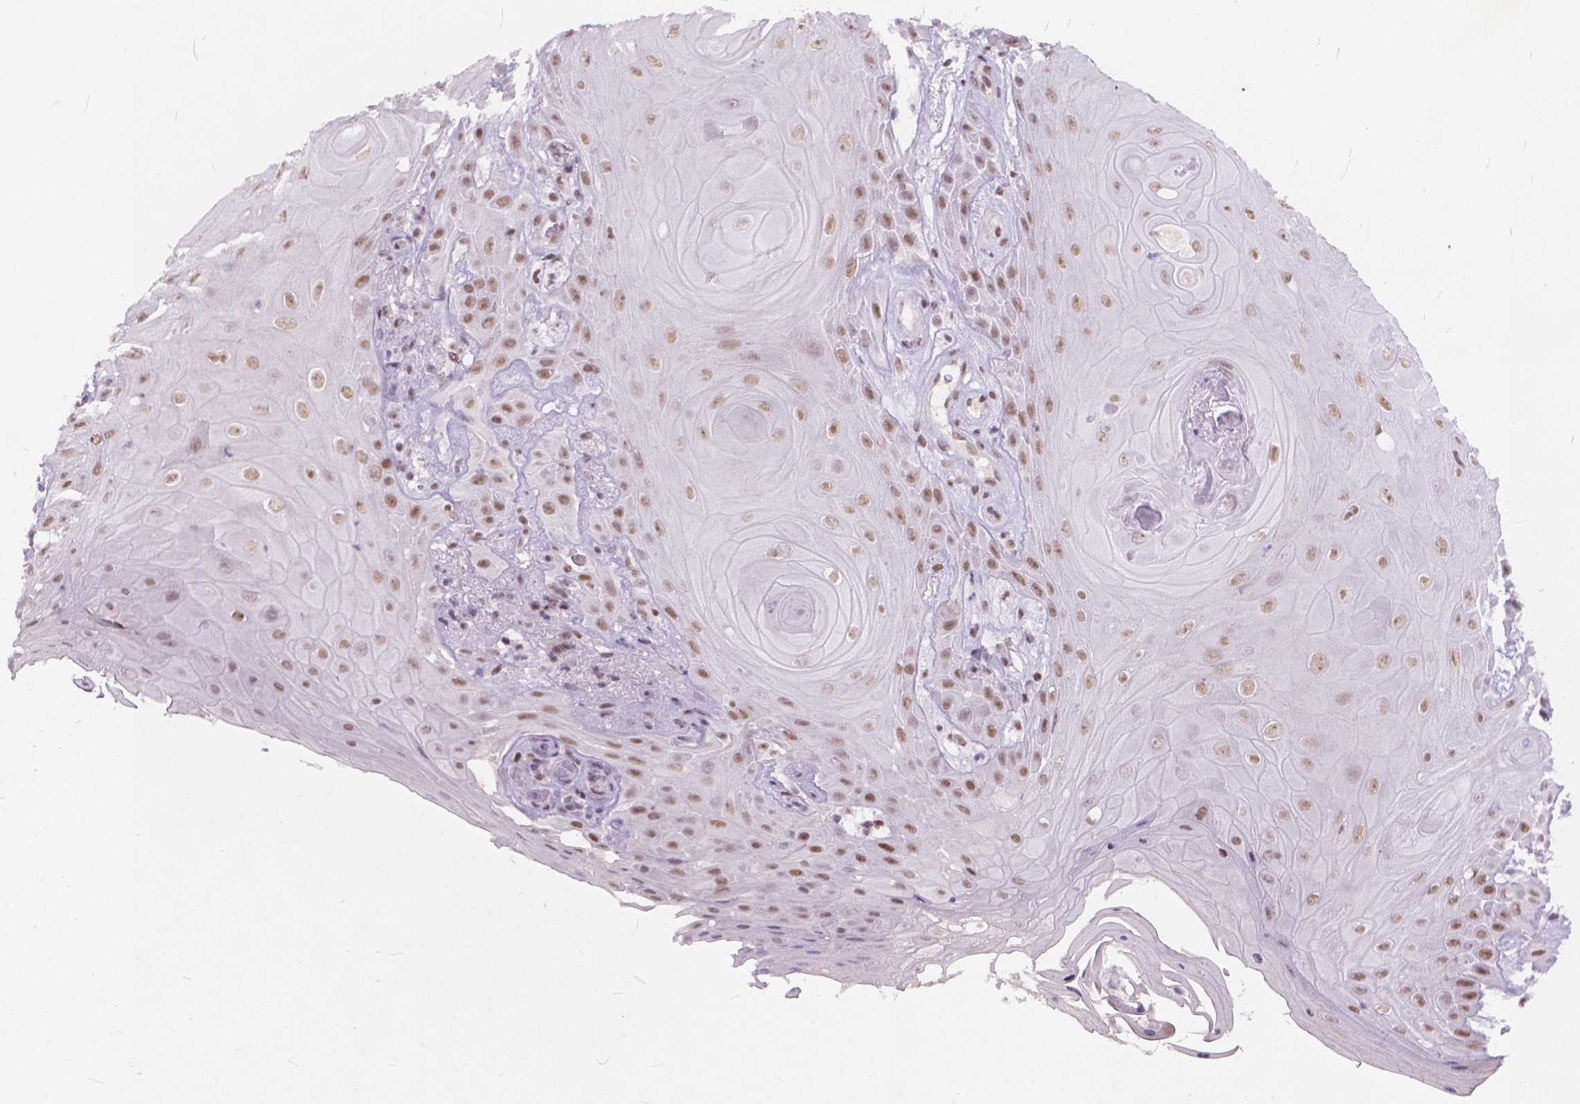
{"staining": {"intensity": "moderate", "quantity": ">75%", "location": "nuclear"}, "tissue": "skin cancer", "cell_type": "Tumor cells", "image_type": "cancer", "snomed": [{"axis": "morphology", "description": "Squamous cell carcinoma, NOS"}, {"axis": "topography", "description": "Skin"}], "caption": "Human squamous cell carcinoma (skin) stained for a protein (brown) displays moderate nuclear positive positivity in about >75% of tumor cells.", "gene": "FAM53A", "patient": {"sex": "male", "age": 62}}